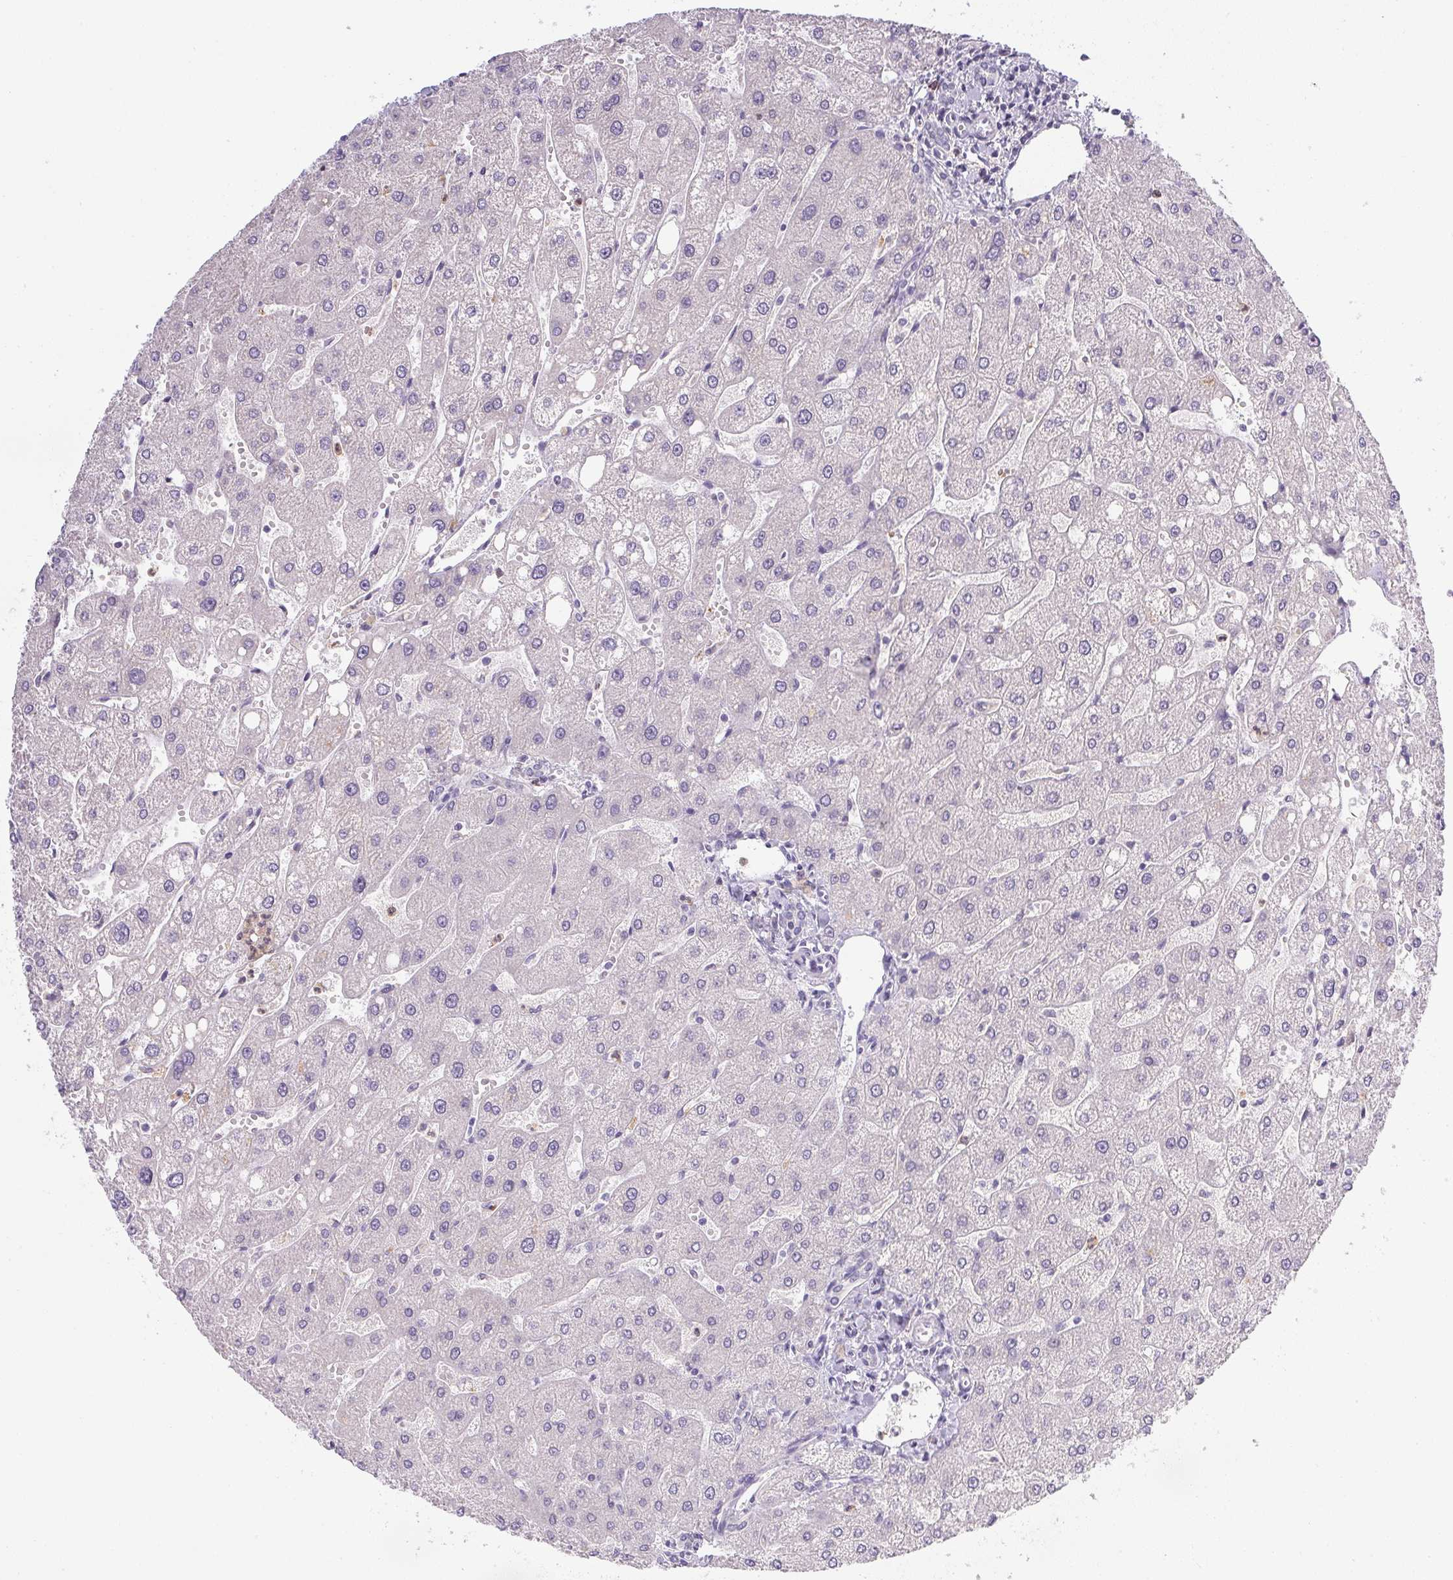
{"staining": {"intensity": "negative", "quantity": "none", "location": "none"}, "tissue": "liver", "cell_type": "Cholangiocytes", "image_type": "normal", "snomed": [{"axis": "morphology", "description": "Normal tissue, NOS"}, {"axis": "topography", "description": "Liver"}], "caption": "Immunohistochemical staining of normal liver demonstrates no significant positivity in cholangiocytes. (DAB IHC visualized using brightfield microscopy, high magnification).", "gene": "DNAJC5G", "patient": {"sex": "male", "age": 67}}